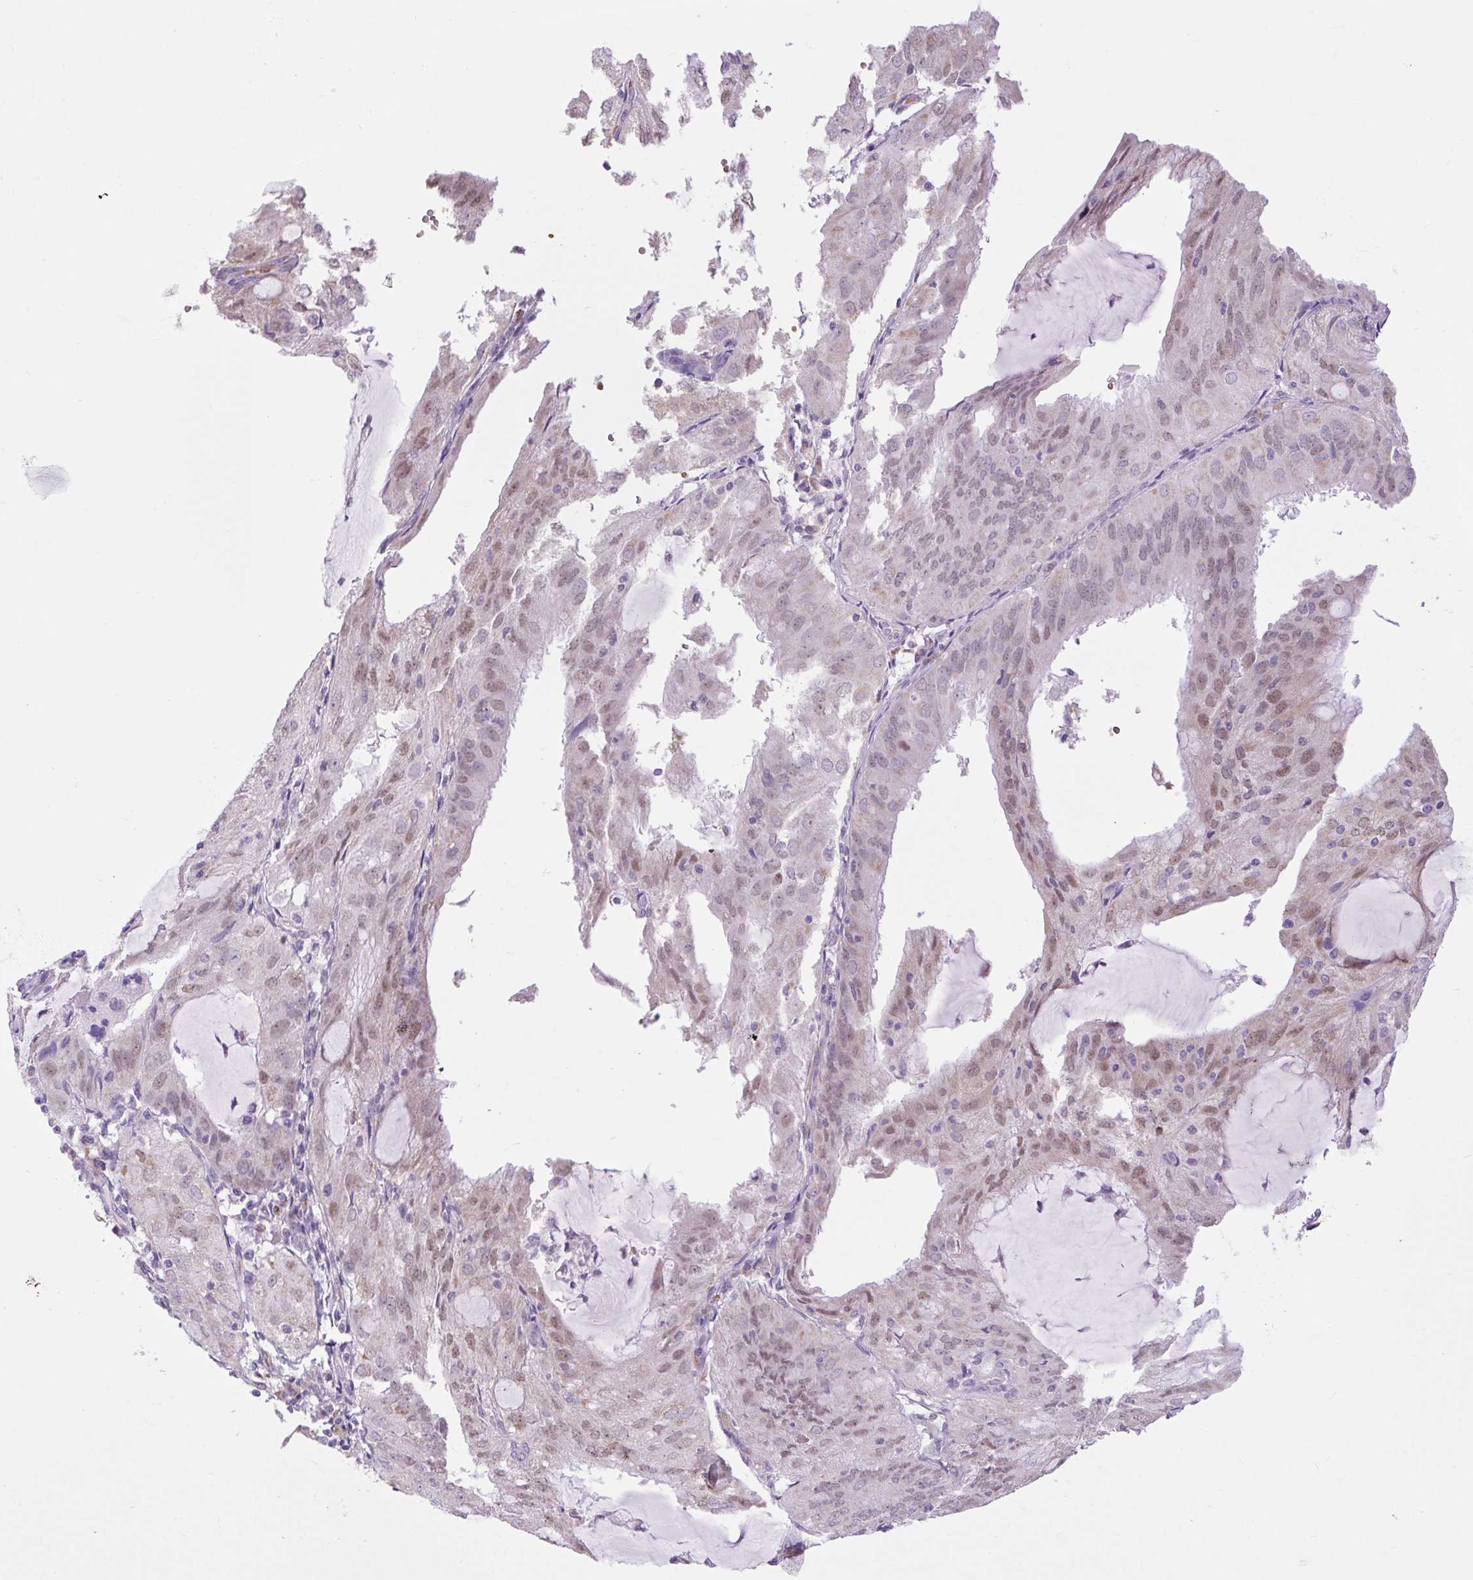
{"staining": {"intensity": "weak", "quantity": ">75%", "location": "nuclear"}, "tissue": "endometrial cancer", "cell_type": "Tumor cells", "image_type": "cancer", "snomed": [{"axis": "morphology", "description": "Adenocarcinoma, NOS"}, {"axis": "topography", "description": "Endometrium"}], "caption": "Immunohistochemical staining of human adenocarcinoma (endometrial) reveals weak nuclear protein staining in approximately >75% of tumor cells.", "gene": "SCO2", "patient": {"sex": "female", "age": 81}}